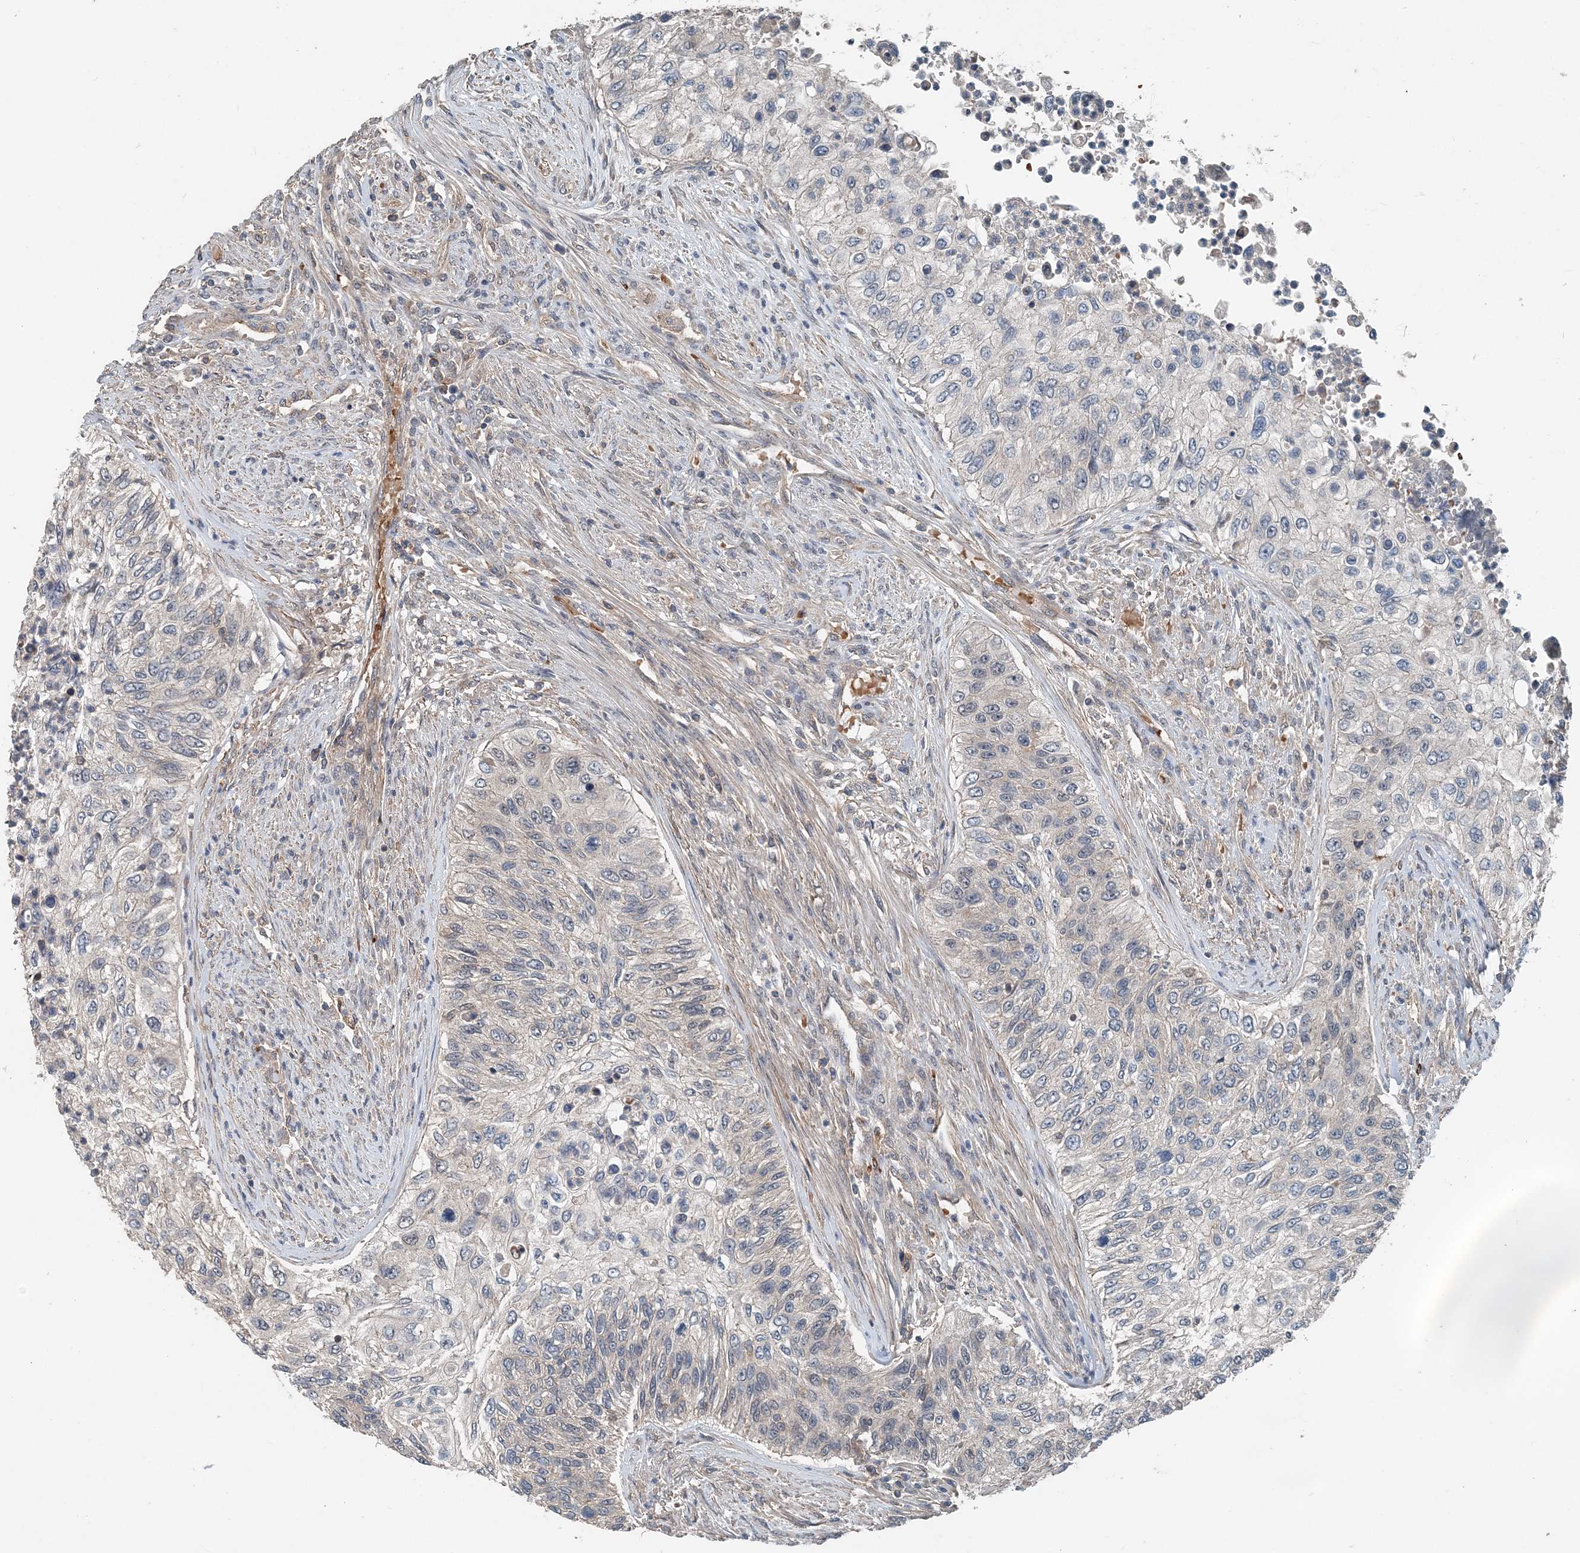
{"staining": {"intensity": "negative", "quantity": "none", "location": "none"}, "tissue": "urothelial cancer", "cell_type": "Tumor cells", "image_type": "cancer", "snomed": [{"axis": "morphology", "description": "Urothelial carcinoma, High grade"}, {"axis": "topography", "description": "Urinary bladder"}], "caption": "Immunohistochemistry (IHC) of urothelial cancer reveals no expression in tumor cells. (DAB IHC with hematoxylin counter stain).", "gene": "SMPD3", "patient": {"sex": "female", "age": 60}}